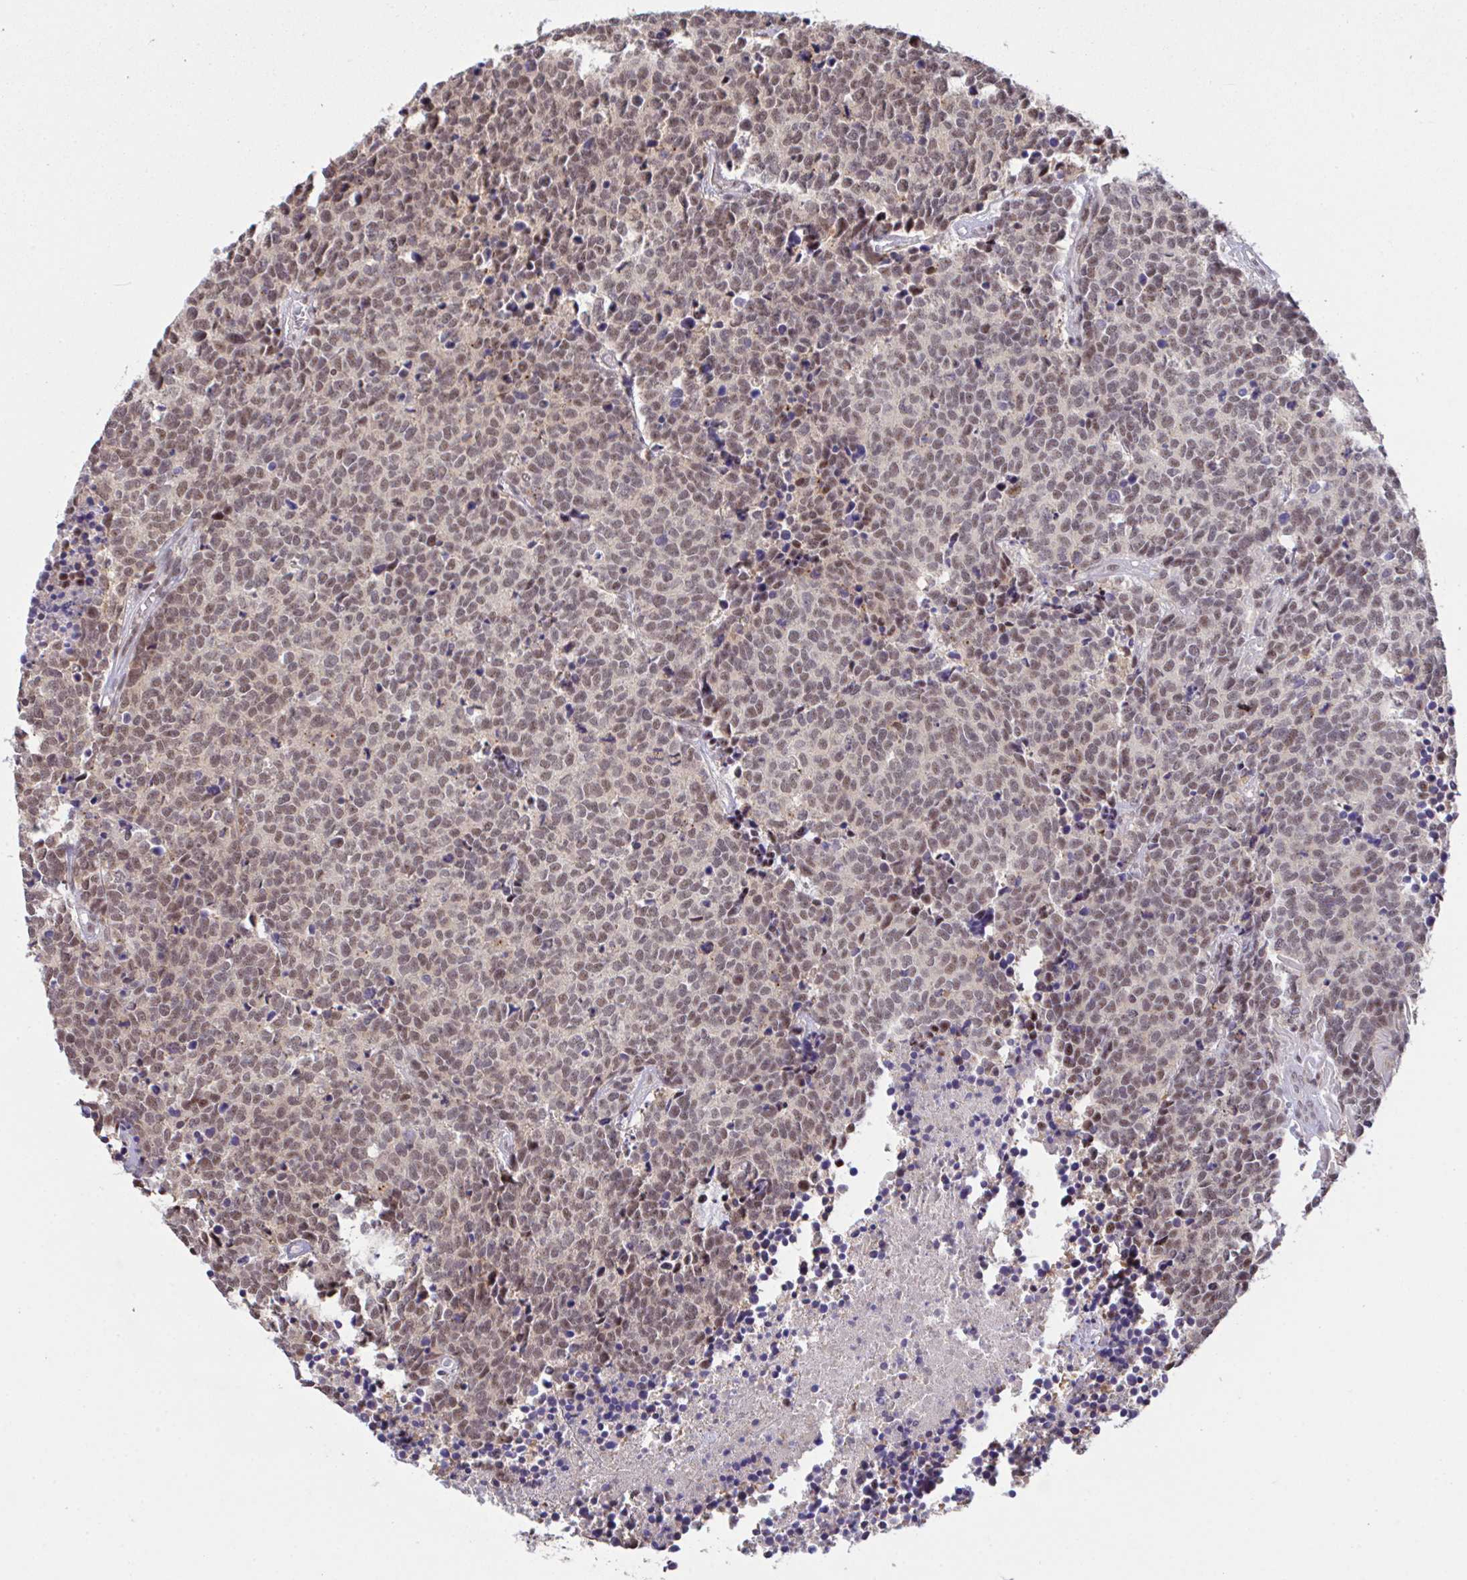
{"staining": {"intensity": "moderate", "quantity": ">75%", "location": "cytoplasmic/membranous,nuclear"}, "tissue": "carcinoid", "cell_type": "Tumor cells", "image_type": "cancer", "snomed": [{"axis": "morphology", "description": "Carcinoid, malignant, NOS"}, {"axis": "topography", "description": "Skin"}], "caption": "Brown immunohistochemical staining in malignant carcinoid exhibits moderate cytoplasmic/membranous and nuclear expression in approximately >75% of tumor cells. The protein is shown in brown color, while the nuclei are stained blue.", "gene": "OR6K3", "patient": {"sex": "female", "age": 79}}